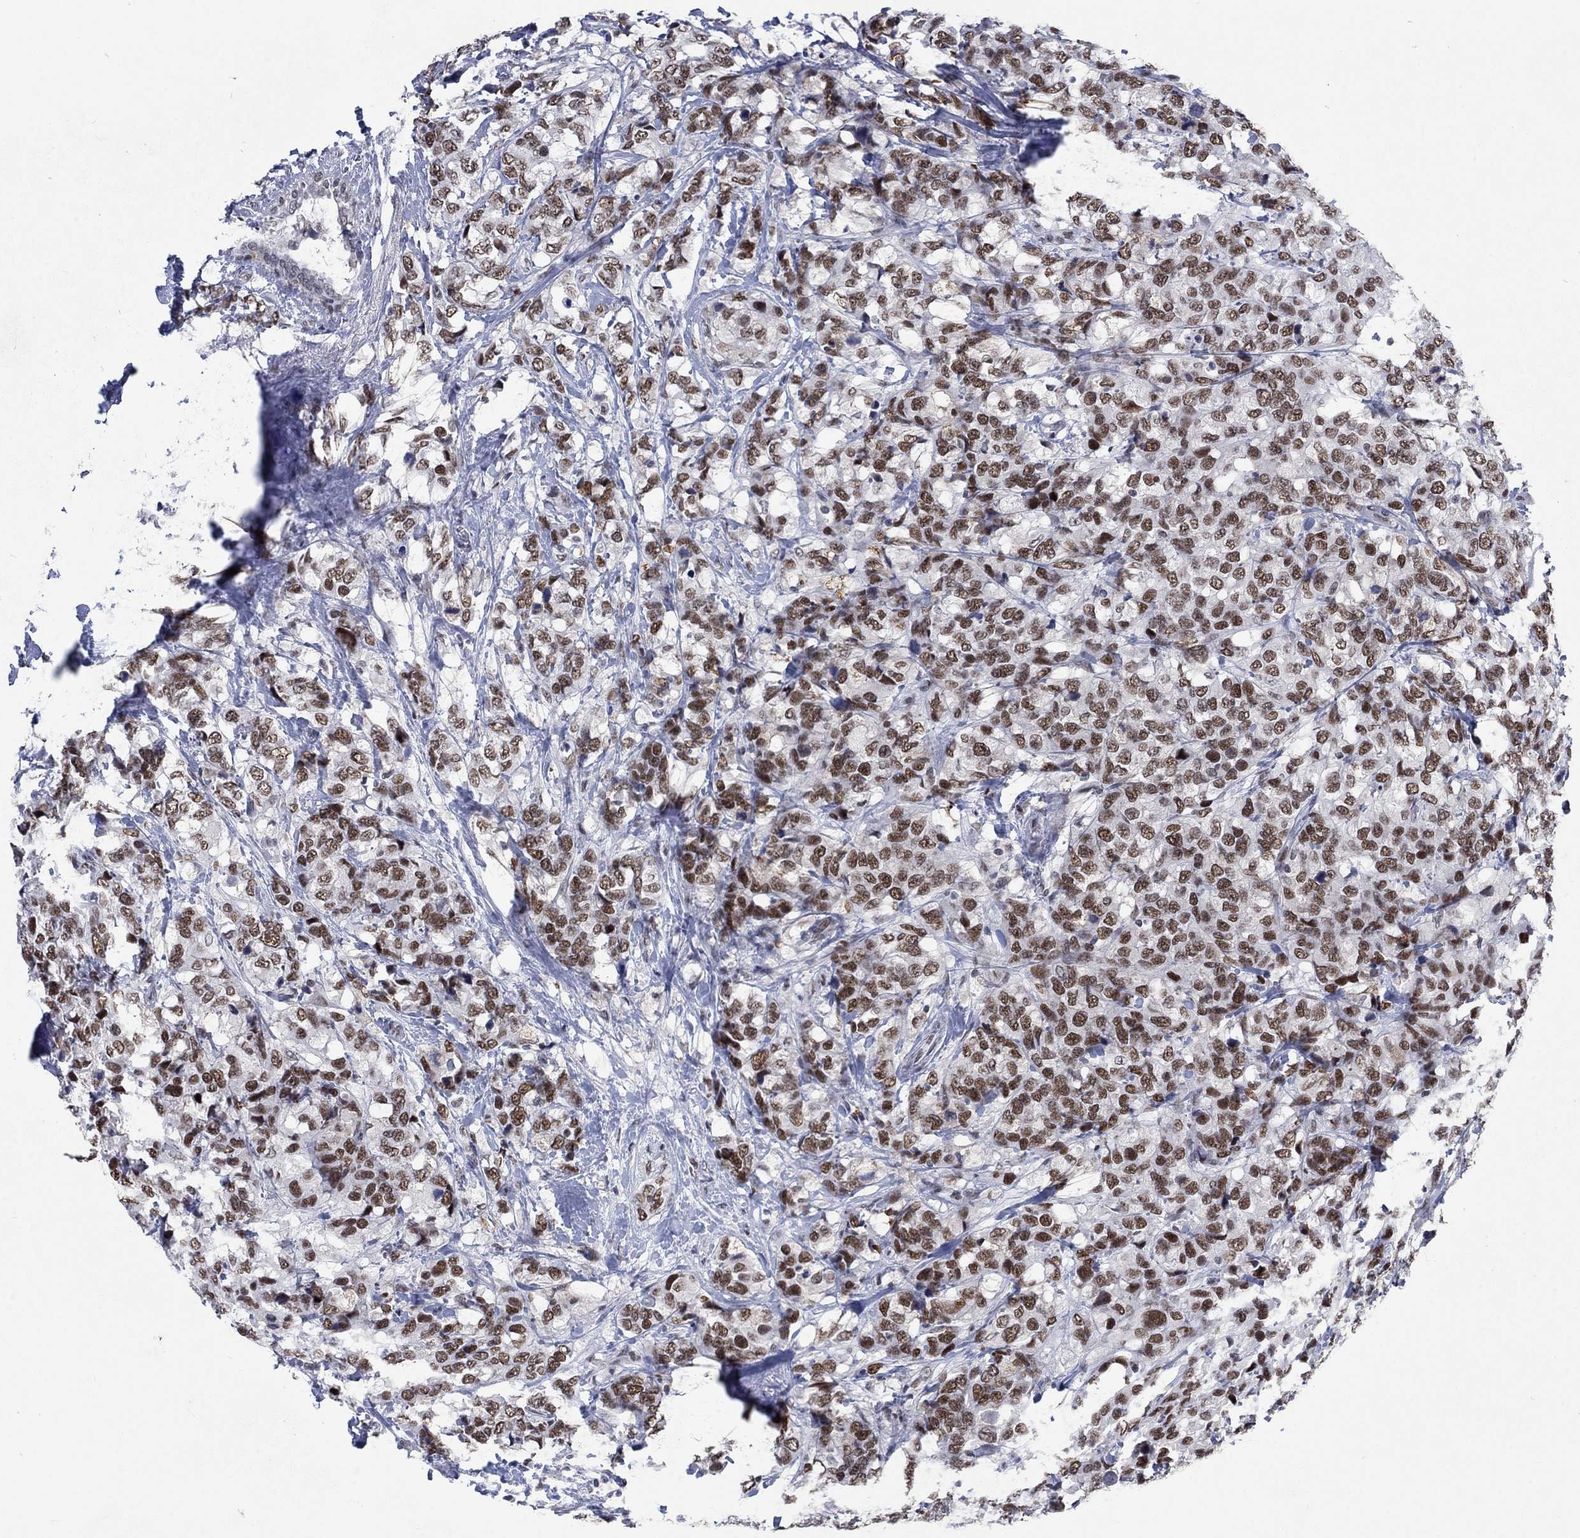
{"staining": {"intensity": "strong", "quantity": ">75%", "location": "nuclear"}, "tissue": "breast cancer", "cell_type": "Tumor cells", "image_type": "cancer", "snomed": [{"axis": "morphology", "description": "Lobular carcinoma"}, {"axis": "topography", "description": "Breast"}], "caption": "Immunohistochemical staining of human lobular carcinoma (breast) exhibits high levels of strong nuclear protein expression in about >75% of tumor cells.", "gene": "HCFC1", "patient": {"sex": "female", "age": 59}}